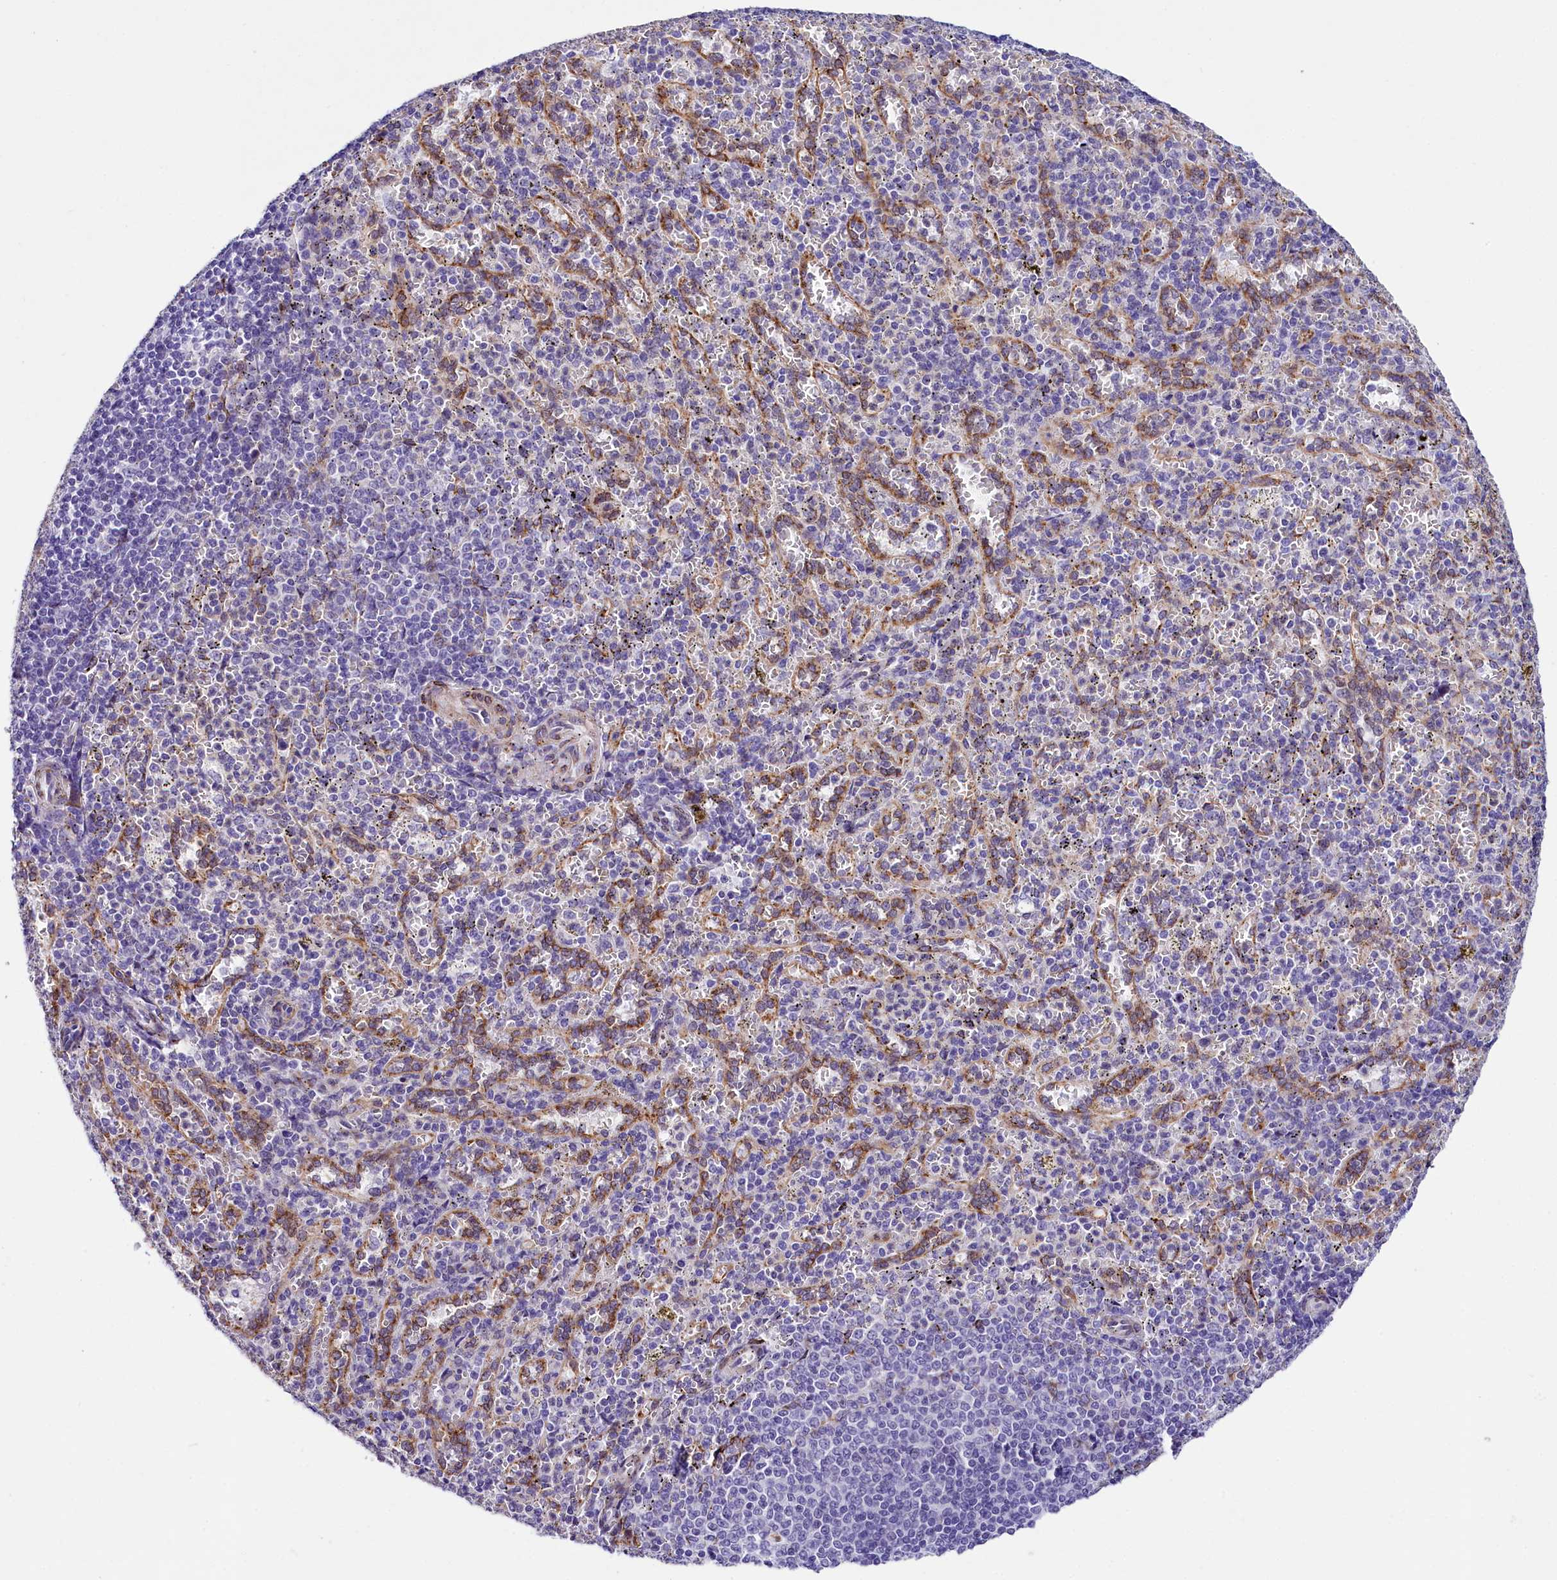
{"staining": {"intensity": "negative", "quantity": "none", "location": "none"}, "tissue": "spleen", "cell_type": "Cells in red pulp", "image_type": "normal", "snomed": [{"axis": "morphology", "description": "Normal tissue, NOS"}, {"axis": "topography", "description": "Spleen"}], "caption": "This photomicrograph is of unremarkable spleen stained with immunohistochemistry to label a protein in brown with the nuclei are counter-stained blue. There is no expression in cells in red pulp.", "gene": "ITGA1", "patient": {"sex": "female", "age": 21}}